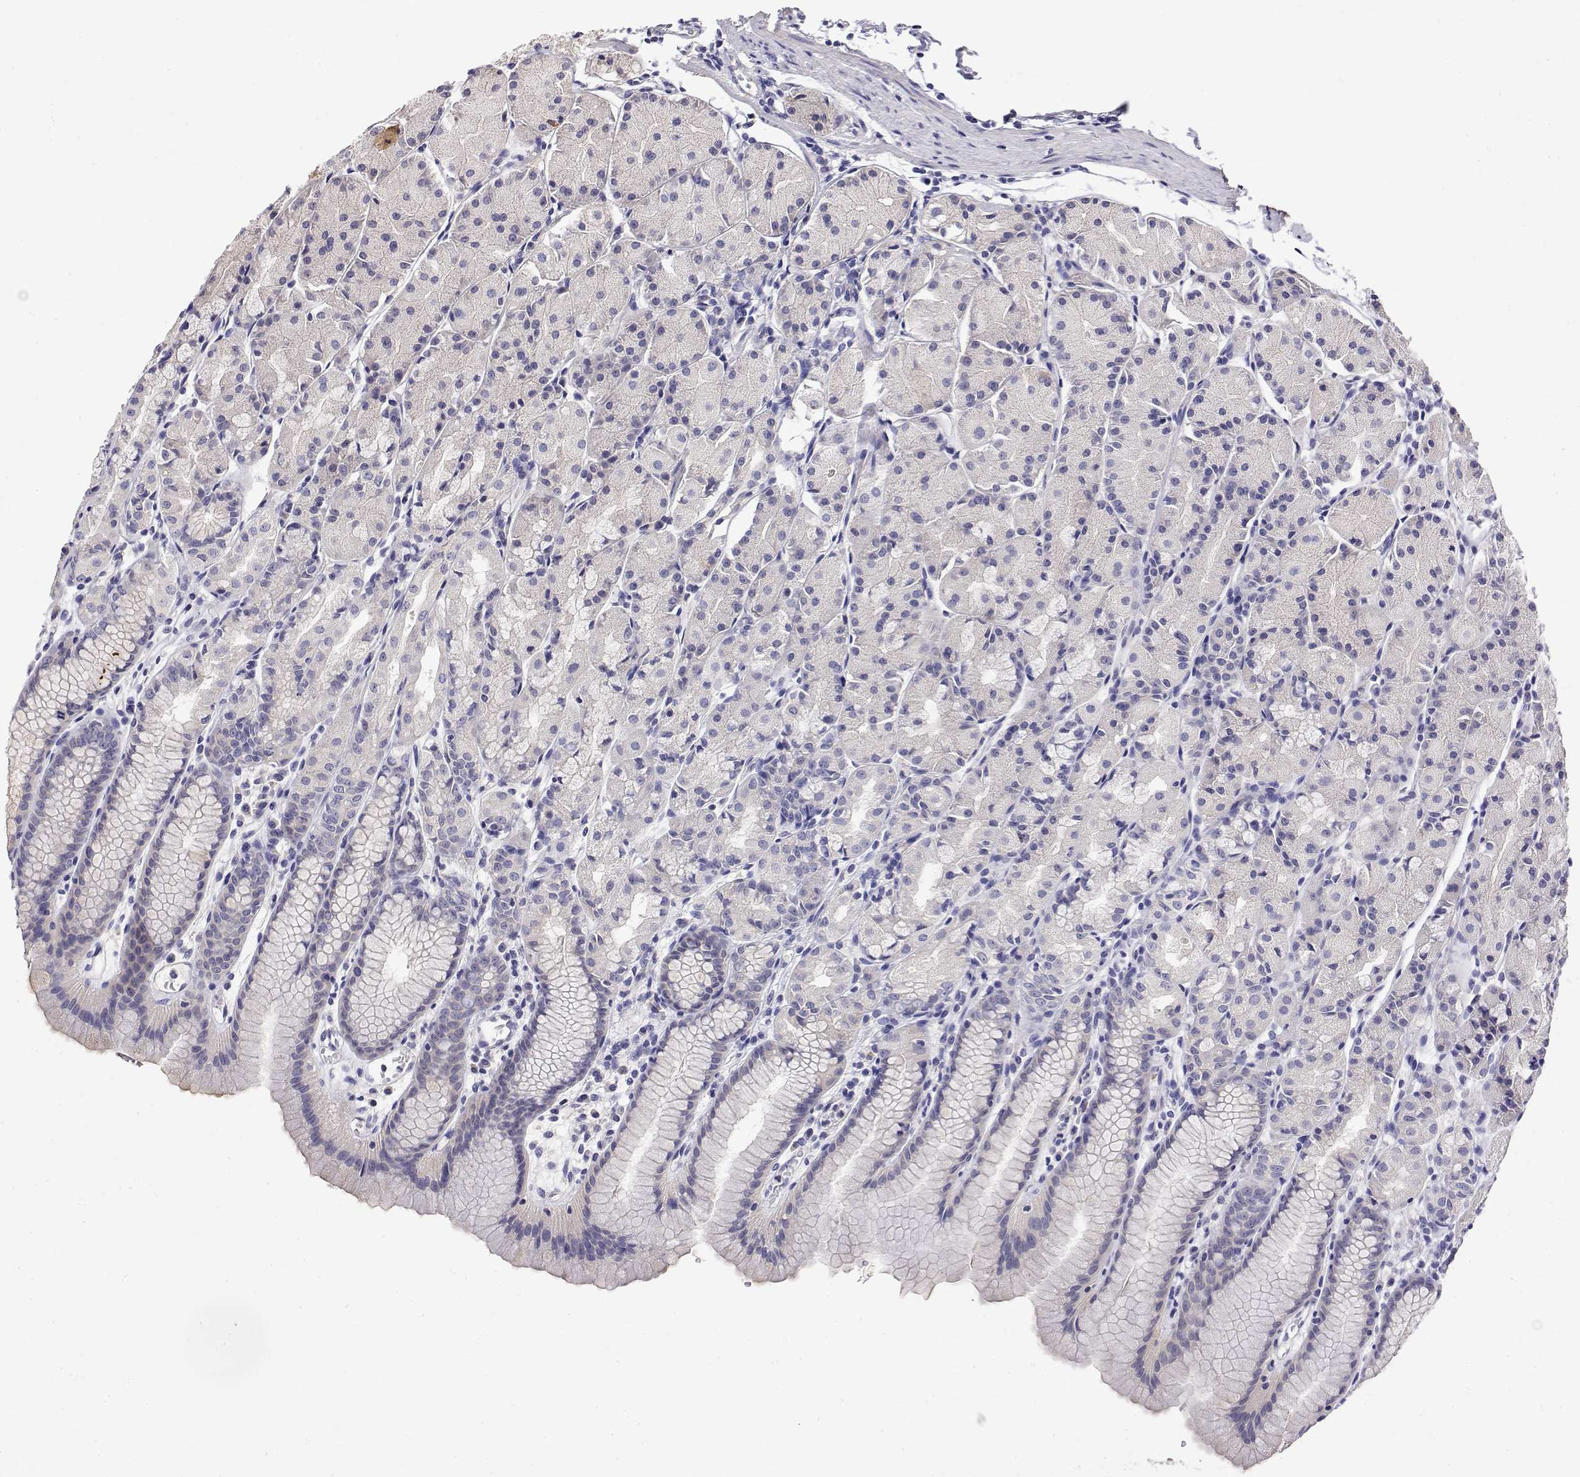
{"staining": {"intensity": "negative", "quantity": "none", "location": "none"}, "tissue": "stomach", "cell_type": "Glandular cells", "image_type": "normal", "snomed": [{"axis": "morphology", "description": "Normal tissue, NOS"}, {"axis": "topography", "description": "Stomach, upper"}], "caption": "Immunohistochemical staining of benign stomach exhibits no significant expression in glandular cells. Nuclei are stained in blue.", "gene": "LY6D", "patient": {"sex": "male", "age": 47}}